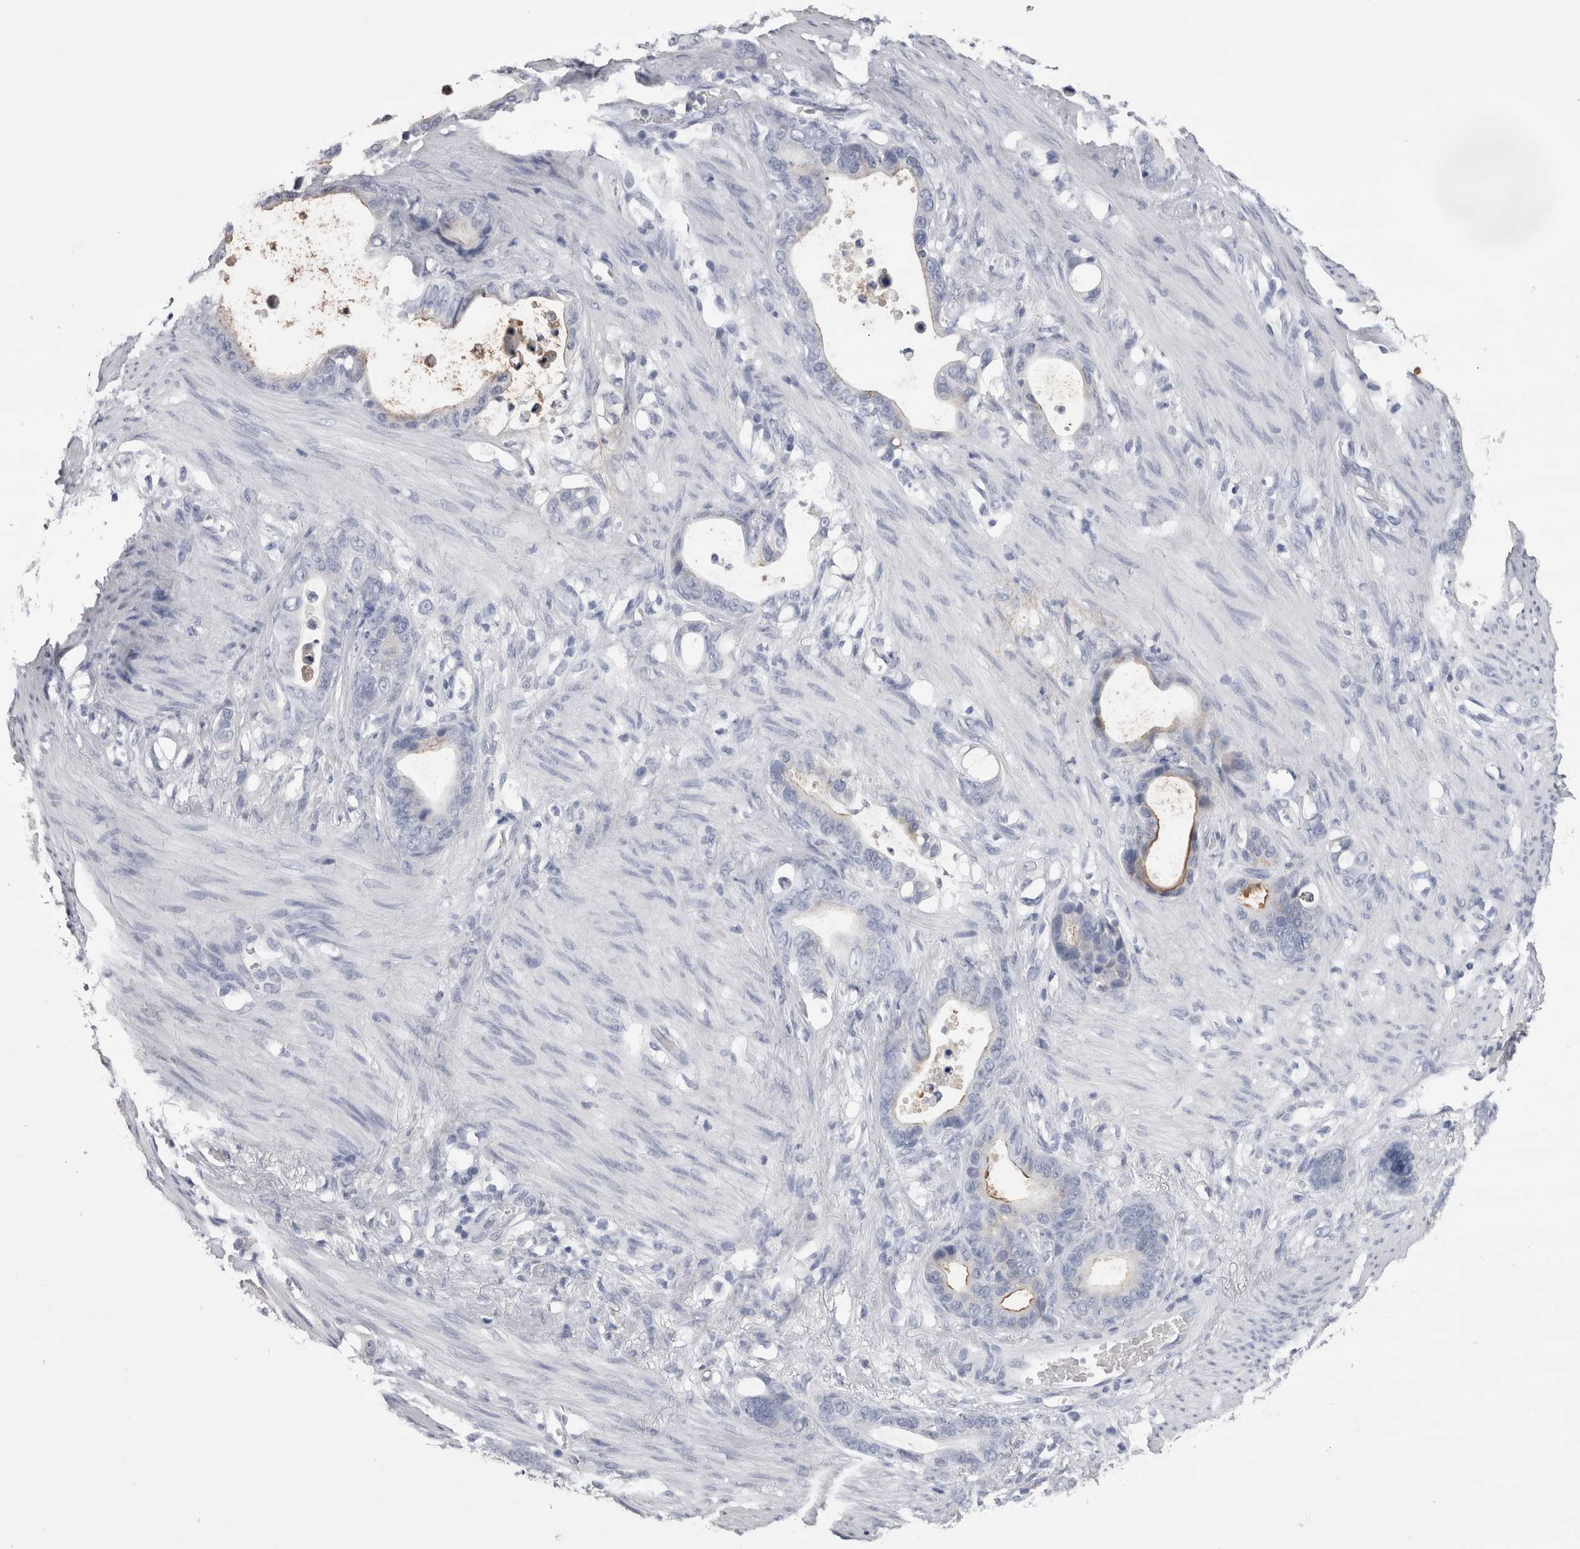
{"staining": {"intensity": "negative", "quantity": "none", "location": "none"}, "tissue": "stomach cancer", "cell_type": "Tumor cells", "image_type": "cancer", "snomed": [{"axis": "morphology", "description": "Adenocarcinoma, NOS"}, {"axis": "topography", "description": "Stomach"}], "caption": "High magnification brightfield microscopy of adenocarcinoma (stomach) stained with DAB (3,3'-diaminobenzidine) (brown) and counterstained with hematoxylin (blue): tumor cells show no significant staining.", "gene": "CDHR5", "patient": {"sex": "female", "age": 75}}